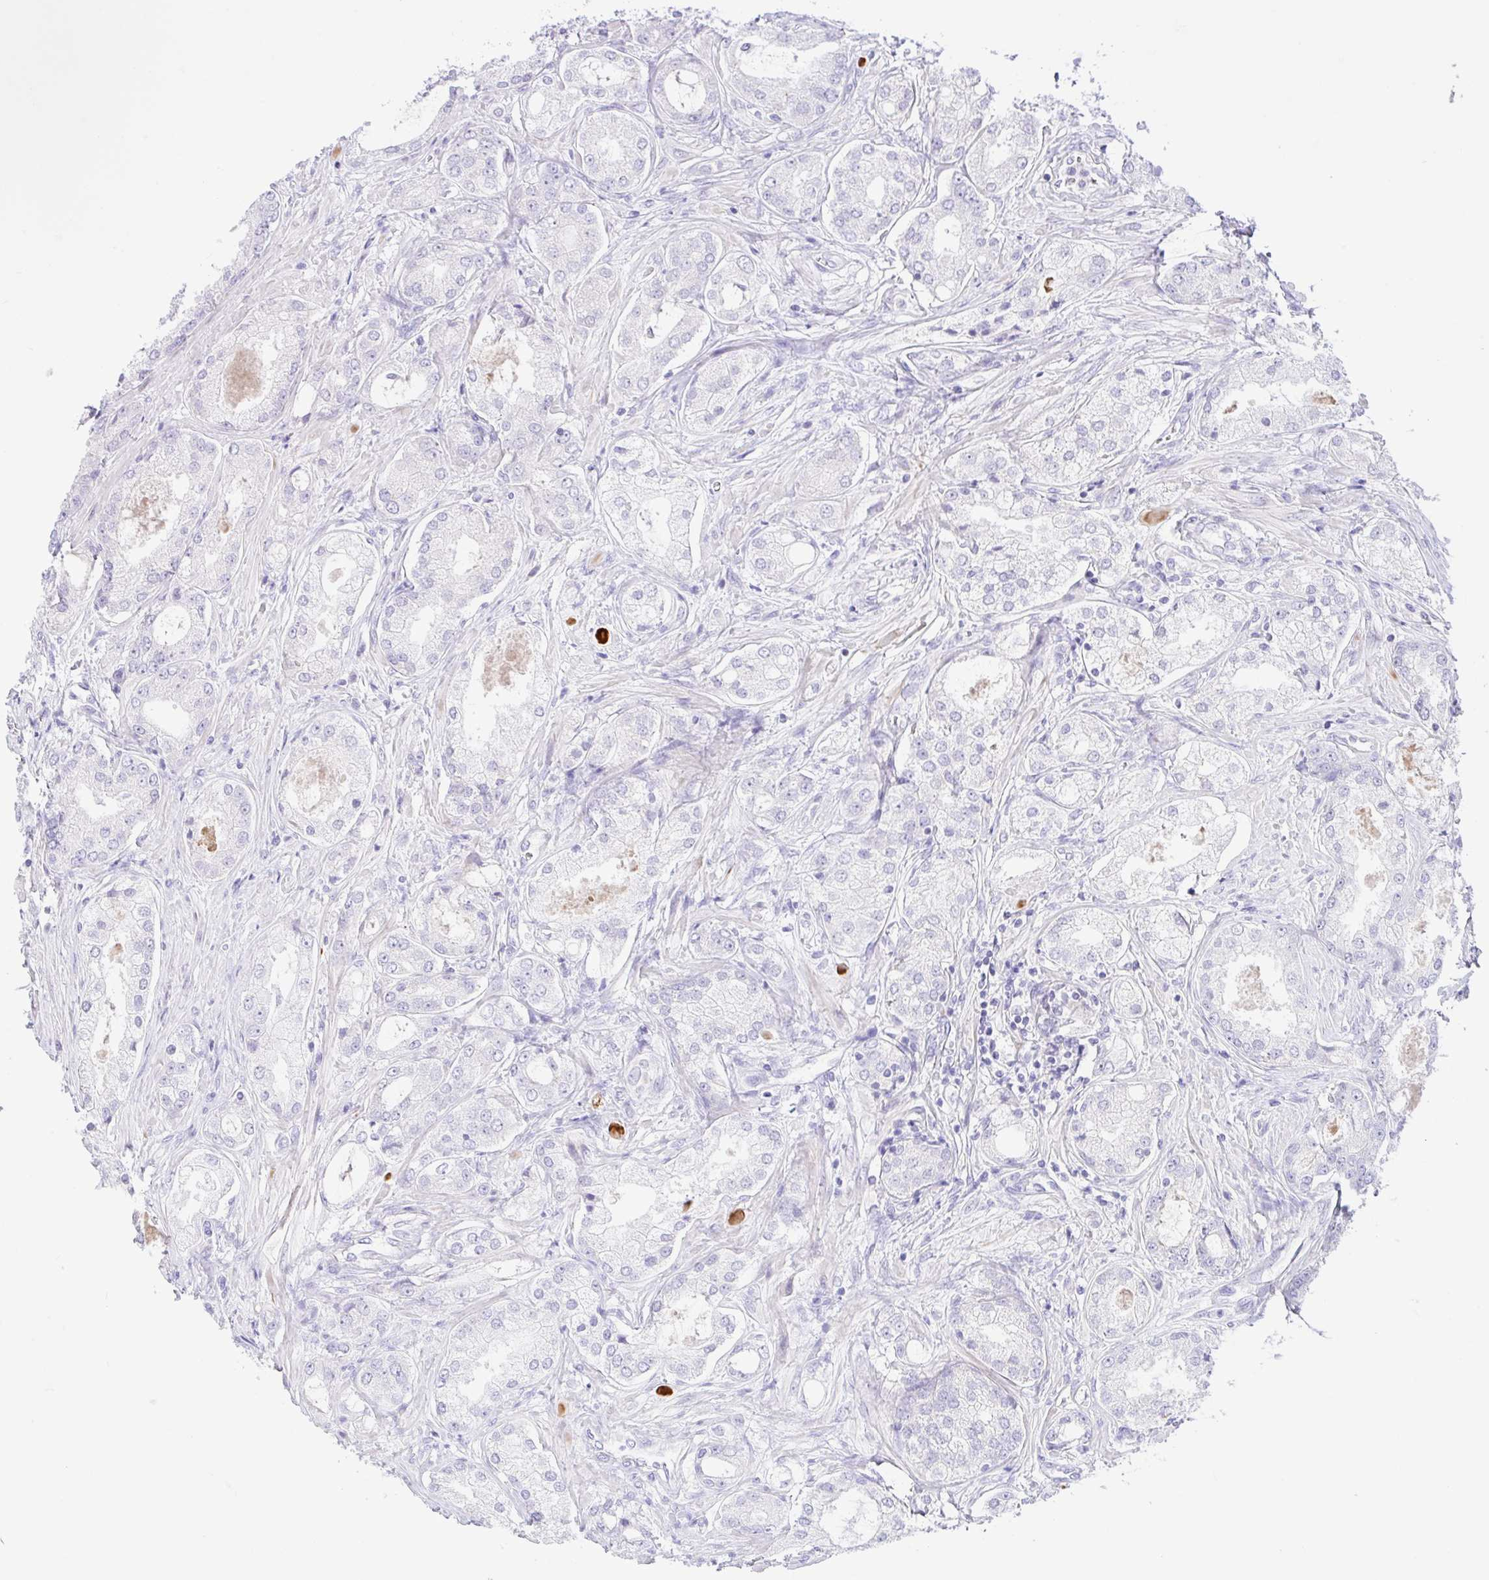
{"staining": {"intensity": "negative", "quantity": "none", "location": "none"}, "tissue": "prostate cancer", "cell_type": "Tumor cells", "image_type": "cancer", "snomed": [{"axis": "morphology", "description": "Adenocarcinoma, Low grade"}, {"axis": "topography", "description": "Prostate"}], "caption": "The immunohistochemistry micrograph has no significant expression in tumor cells of prostate low-grade adenocarcinoma tissue.", "gene": "ZNF101", "patient": {"sex": "male", "age": 68}}